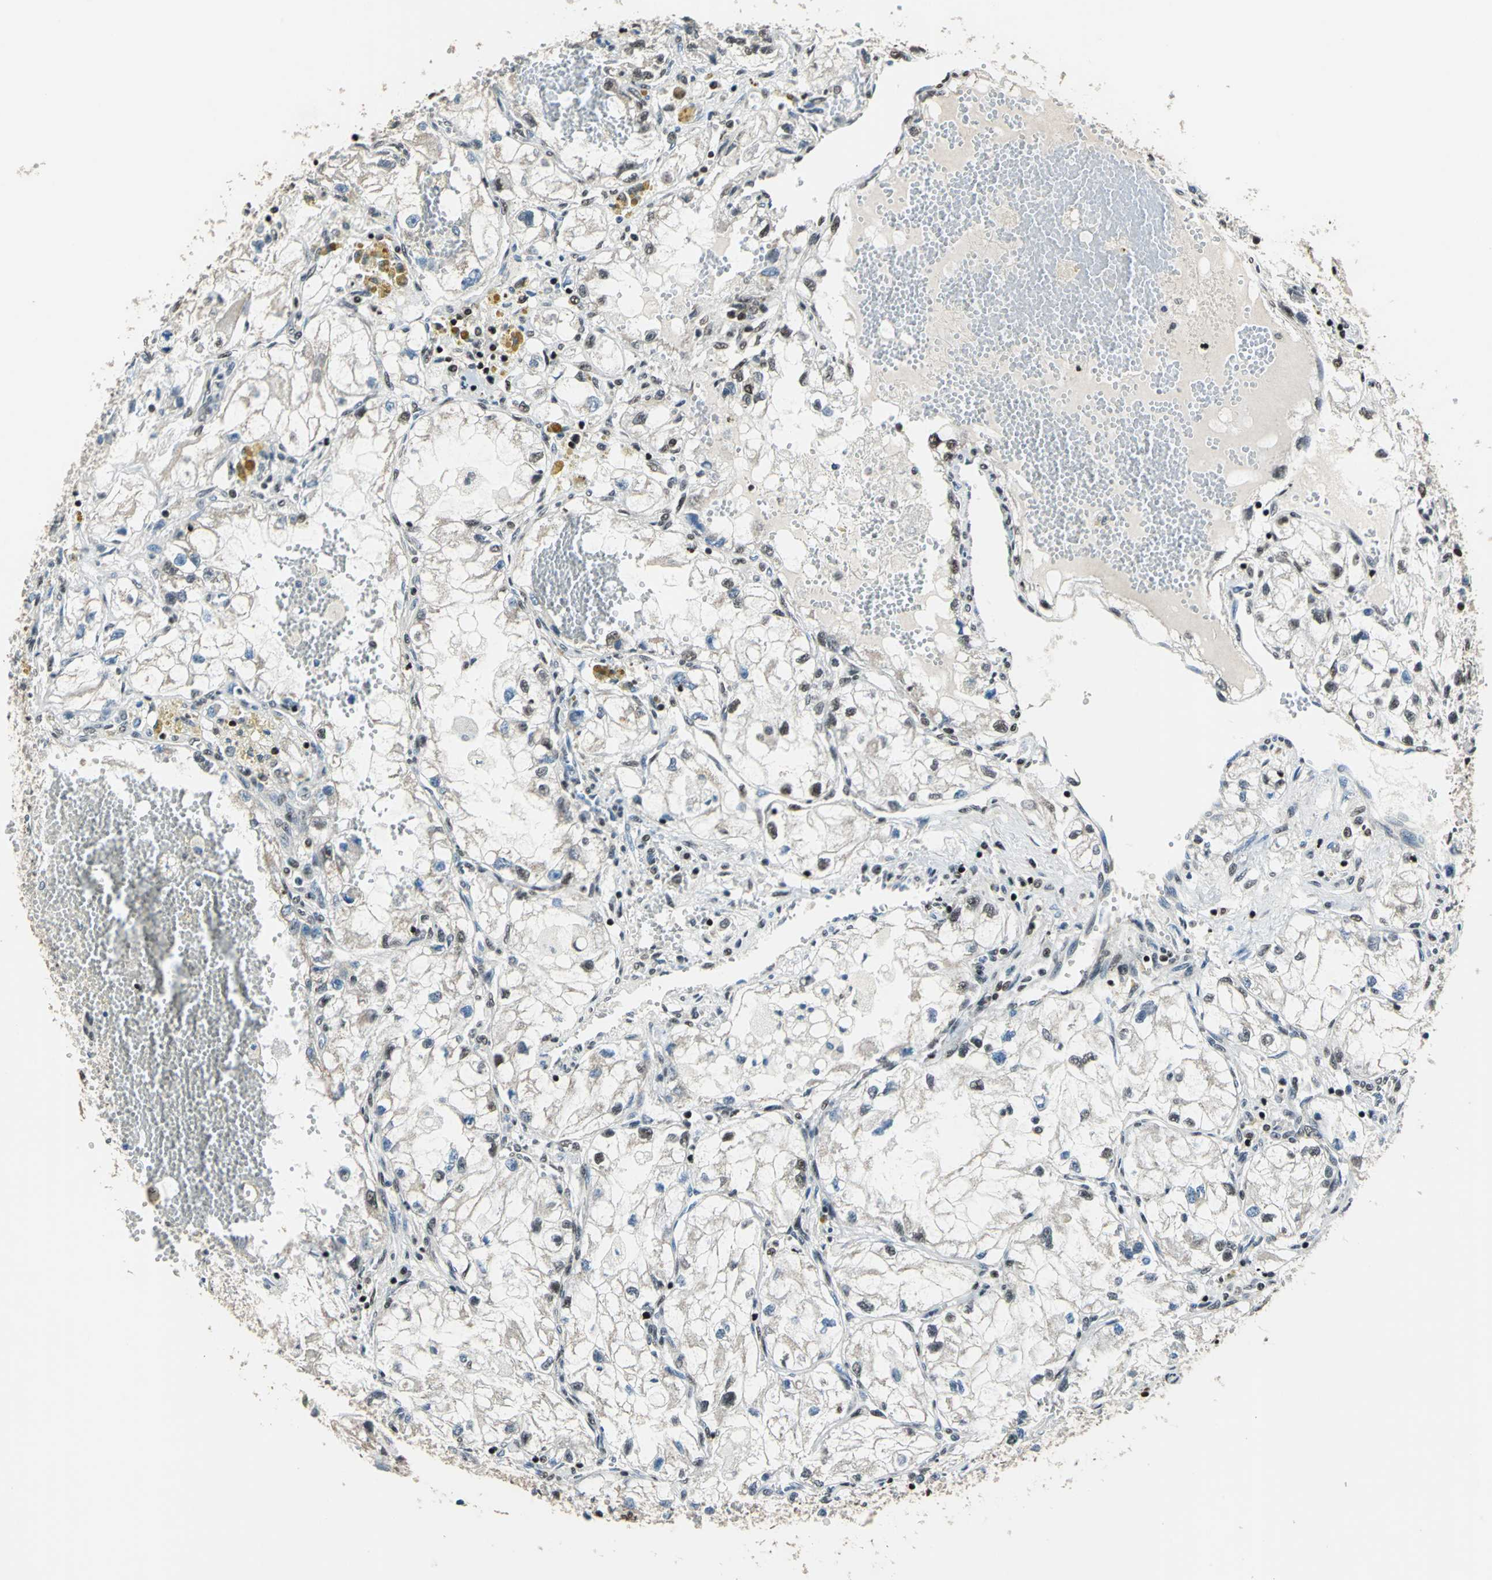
{"staining": {"intensity": "weak", "quantity": "<25%", "location": "nuclear"}, "tissue": "renal cancer", "cell_type": "Tumor cells", "image_type": "cancer", "snomed": [{"axis": "morphology", "description": "Adenocarcinoma, NOS"}, {"axis": "topography", "description": "Kidney"}], "caption": "Immunohistochemical staining of human renal cancer displays no significant expression in tumor cells.", "gene": "BCLAF1", "patient": {"sex": "female", "age": 70}}